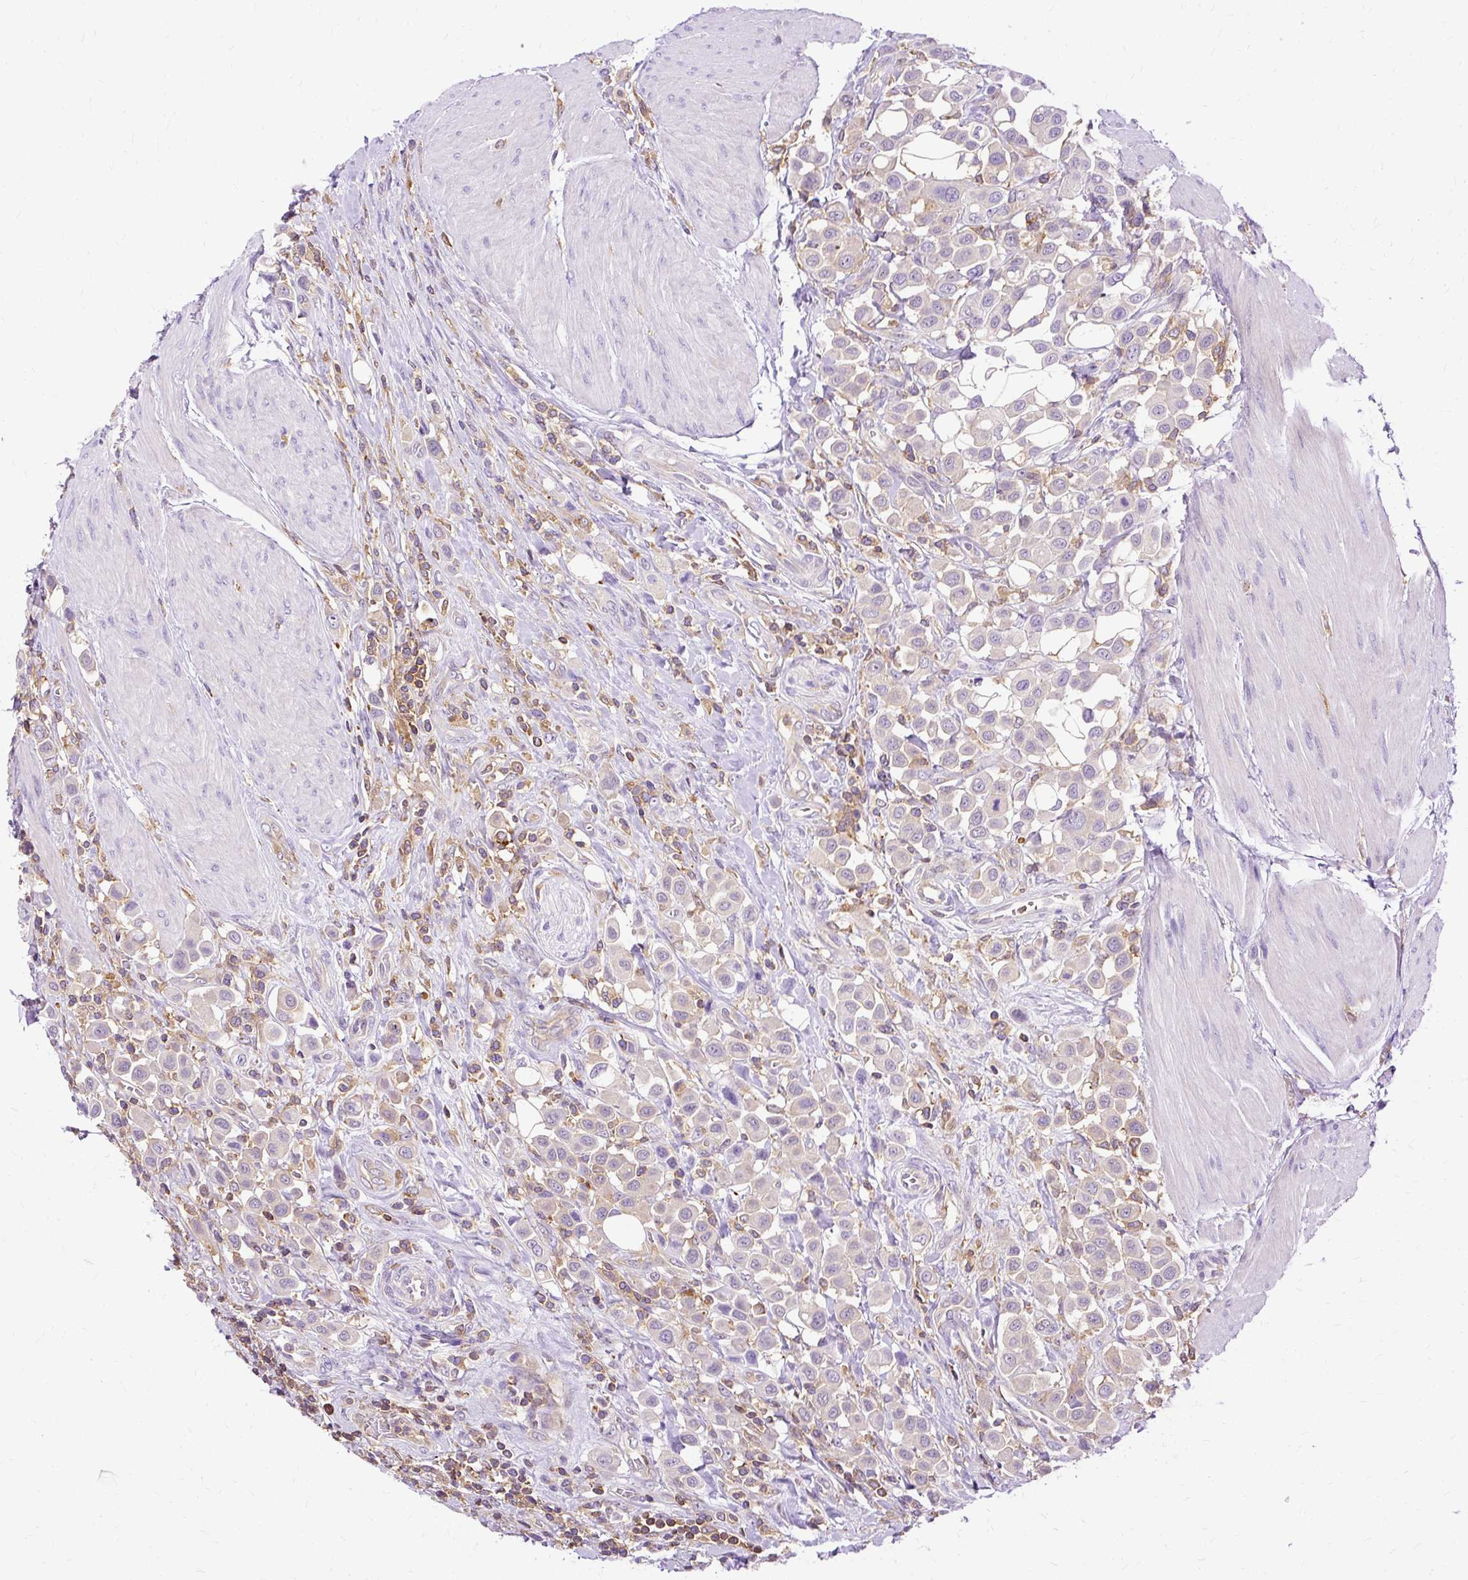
{"staining": {"intensity": "negative", "quantity": "none", "location": "none"}, "tissue": "urothelial cancer", "cell_type": "Tumor cells", "image_type": "cancer", "snomed": [{"axis": "morphology", "description": "Urothelial carcinoma, High grade"}, {"axis": "topography", "description": "Urinary bladder"}], "caption": "Human high-grade urothelial carcinoma stained for a protein using IHC demonstrates no expression in tumor cells.", "gene": "TWF2", "patient": {"sex": "male", "age": 50}}